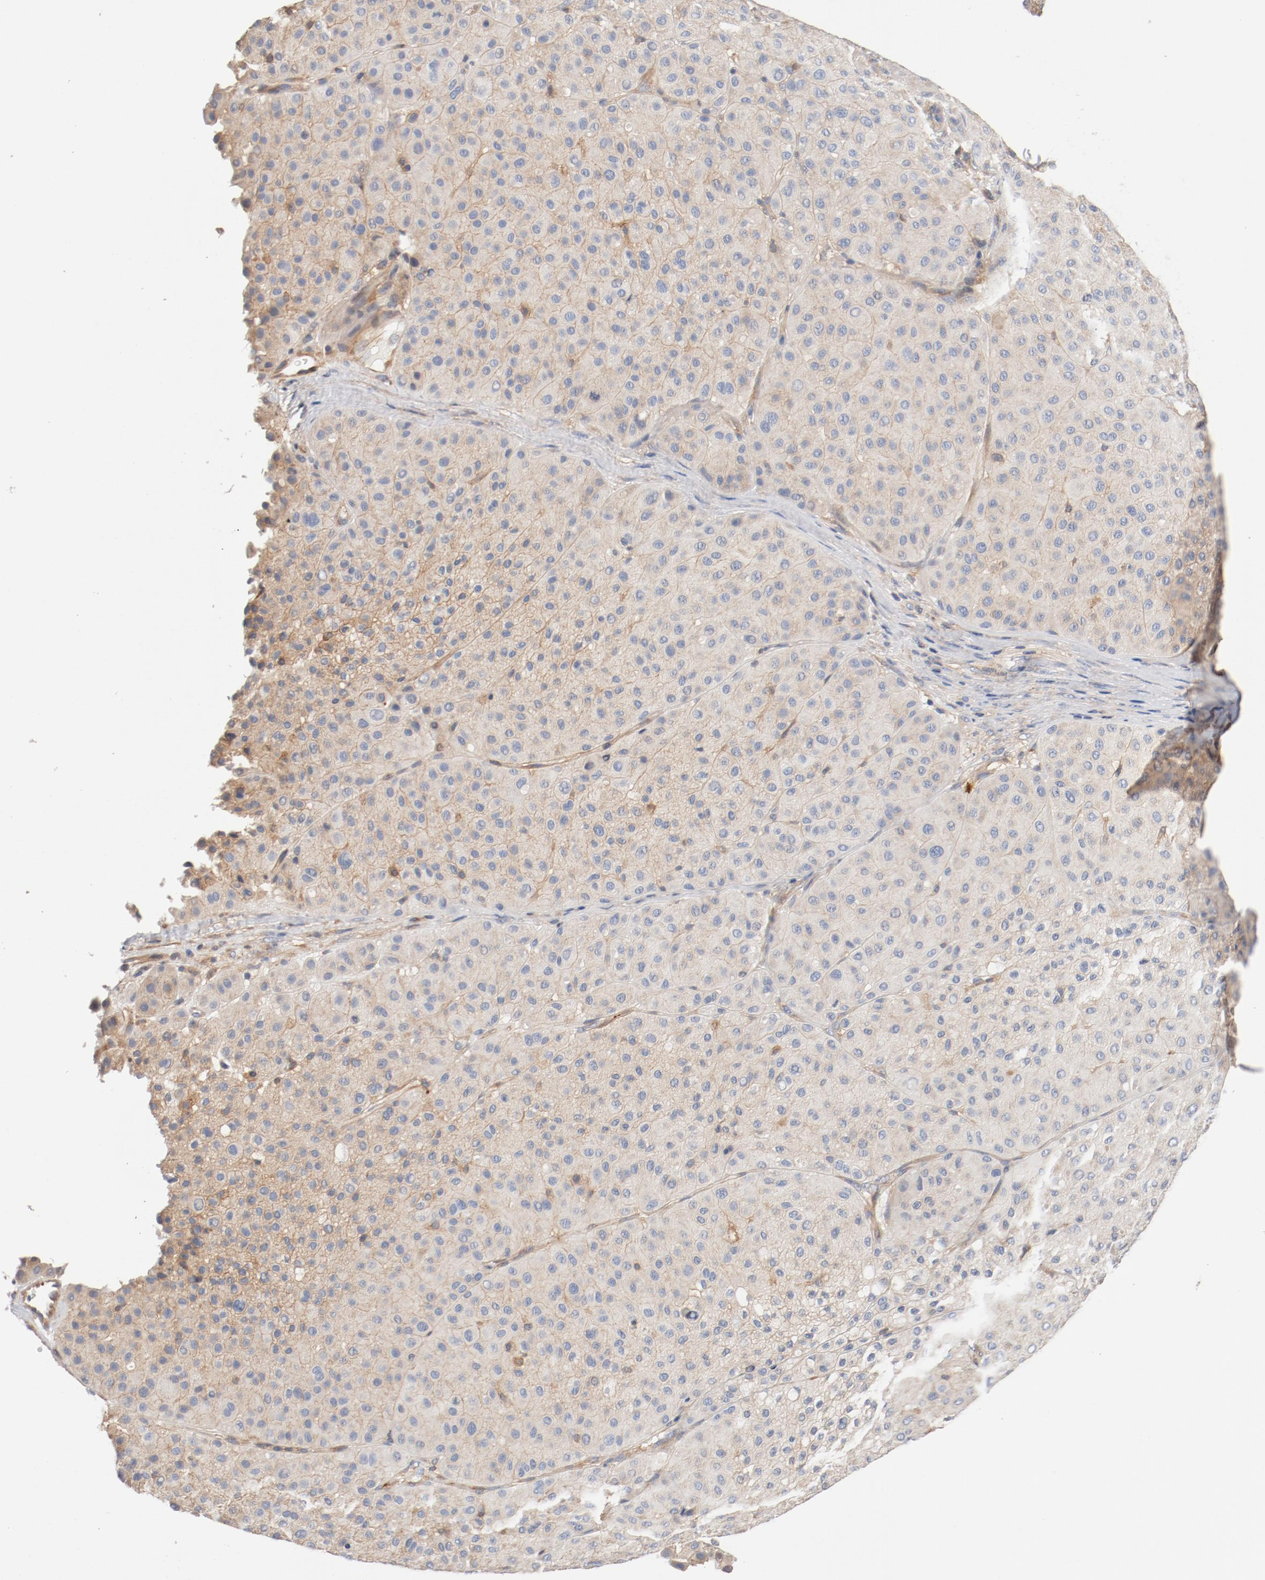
{"staining": {"intensity": "weak", "quantity": "25%-75%", "location": "cytoplasmic/membranous"}, "tissue": "melanoma", "cell_type": "Tumor cells", "image_type": "cancer", "snomed": [{"axis": "morphology", "description": "Normal tissue, NOS"}, {"axis": "morphology", "description": "Malignant melanoma, Metastatic site"}, {"axis": "topography", "description": "Skin"}], "caption": "The image reveals a brown stain indicating the presence of a protein in the cytoplasmic/membranous of tumor cells in malignant melanoma (metastatic site).", "gene": "ILK", "patient": {"sex": "male", "age": 41}}